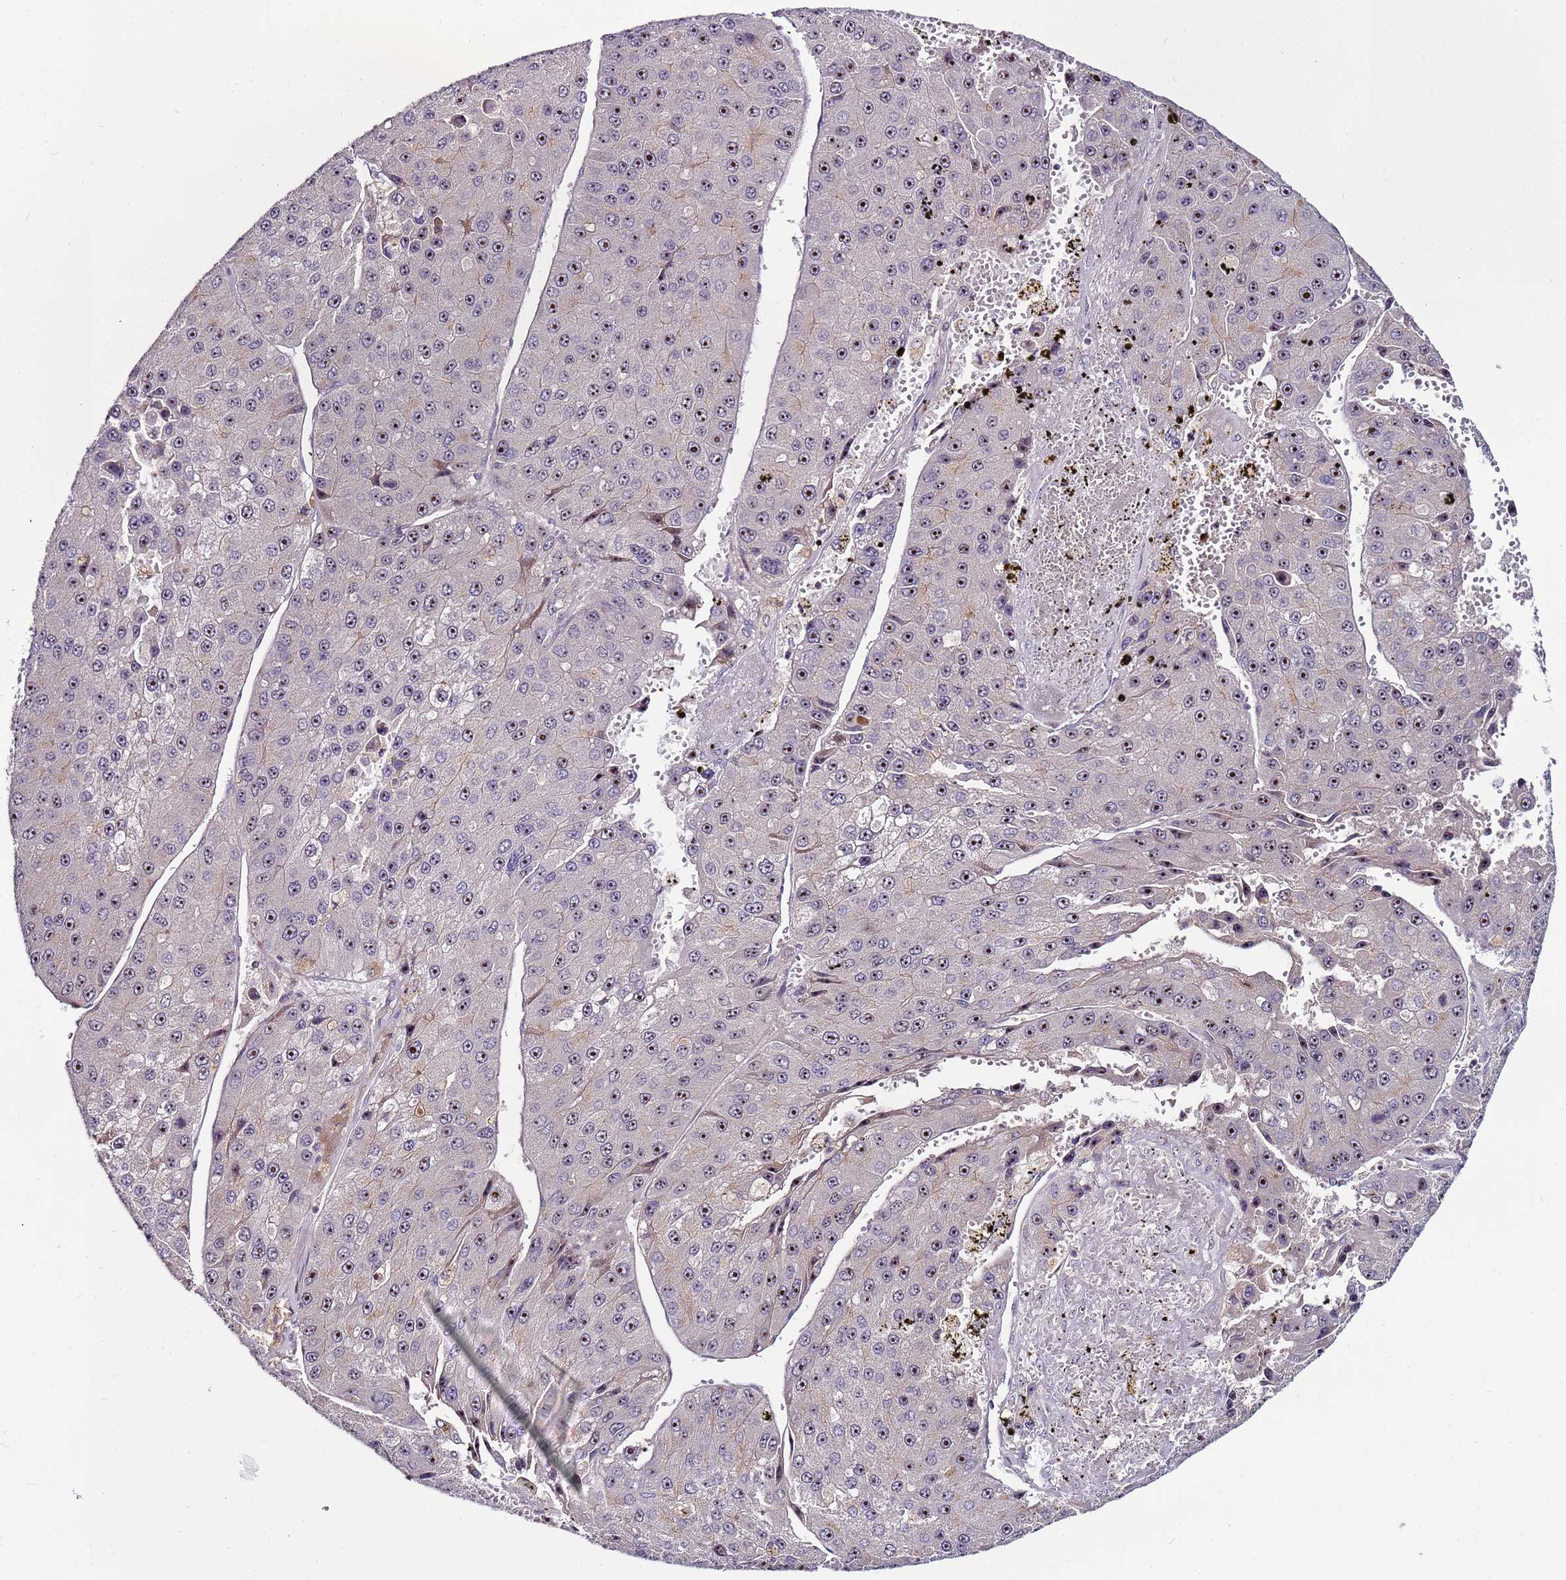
{"staining": {"intensity": "strong", "quantity": "25%-75%", "location": "nuclear"}, "tissue": "liver cancer", "cell_type": "Tumor cells", "image_type": "cancer", "snomed": [{"axis": "morphology", "description": "Carcinoma, Hepatocellular, NOS"}, {"axis": "topography", "description": "Liver"}], "caption": "A photomicrograph showing strong nuclear positivity in about 25%-75% of tumor cells in liver hepatocellular carcinoma, as visualized by brown immunohistochemical staining.", "gene": "KRI1", "patient": {"sex": "female", "age": 73}}